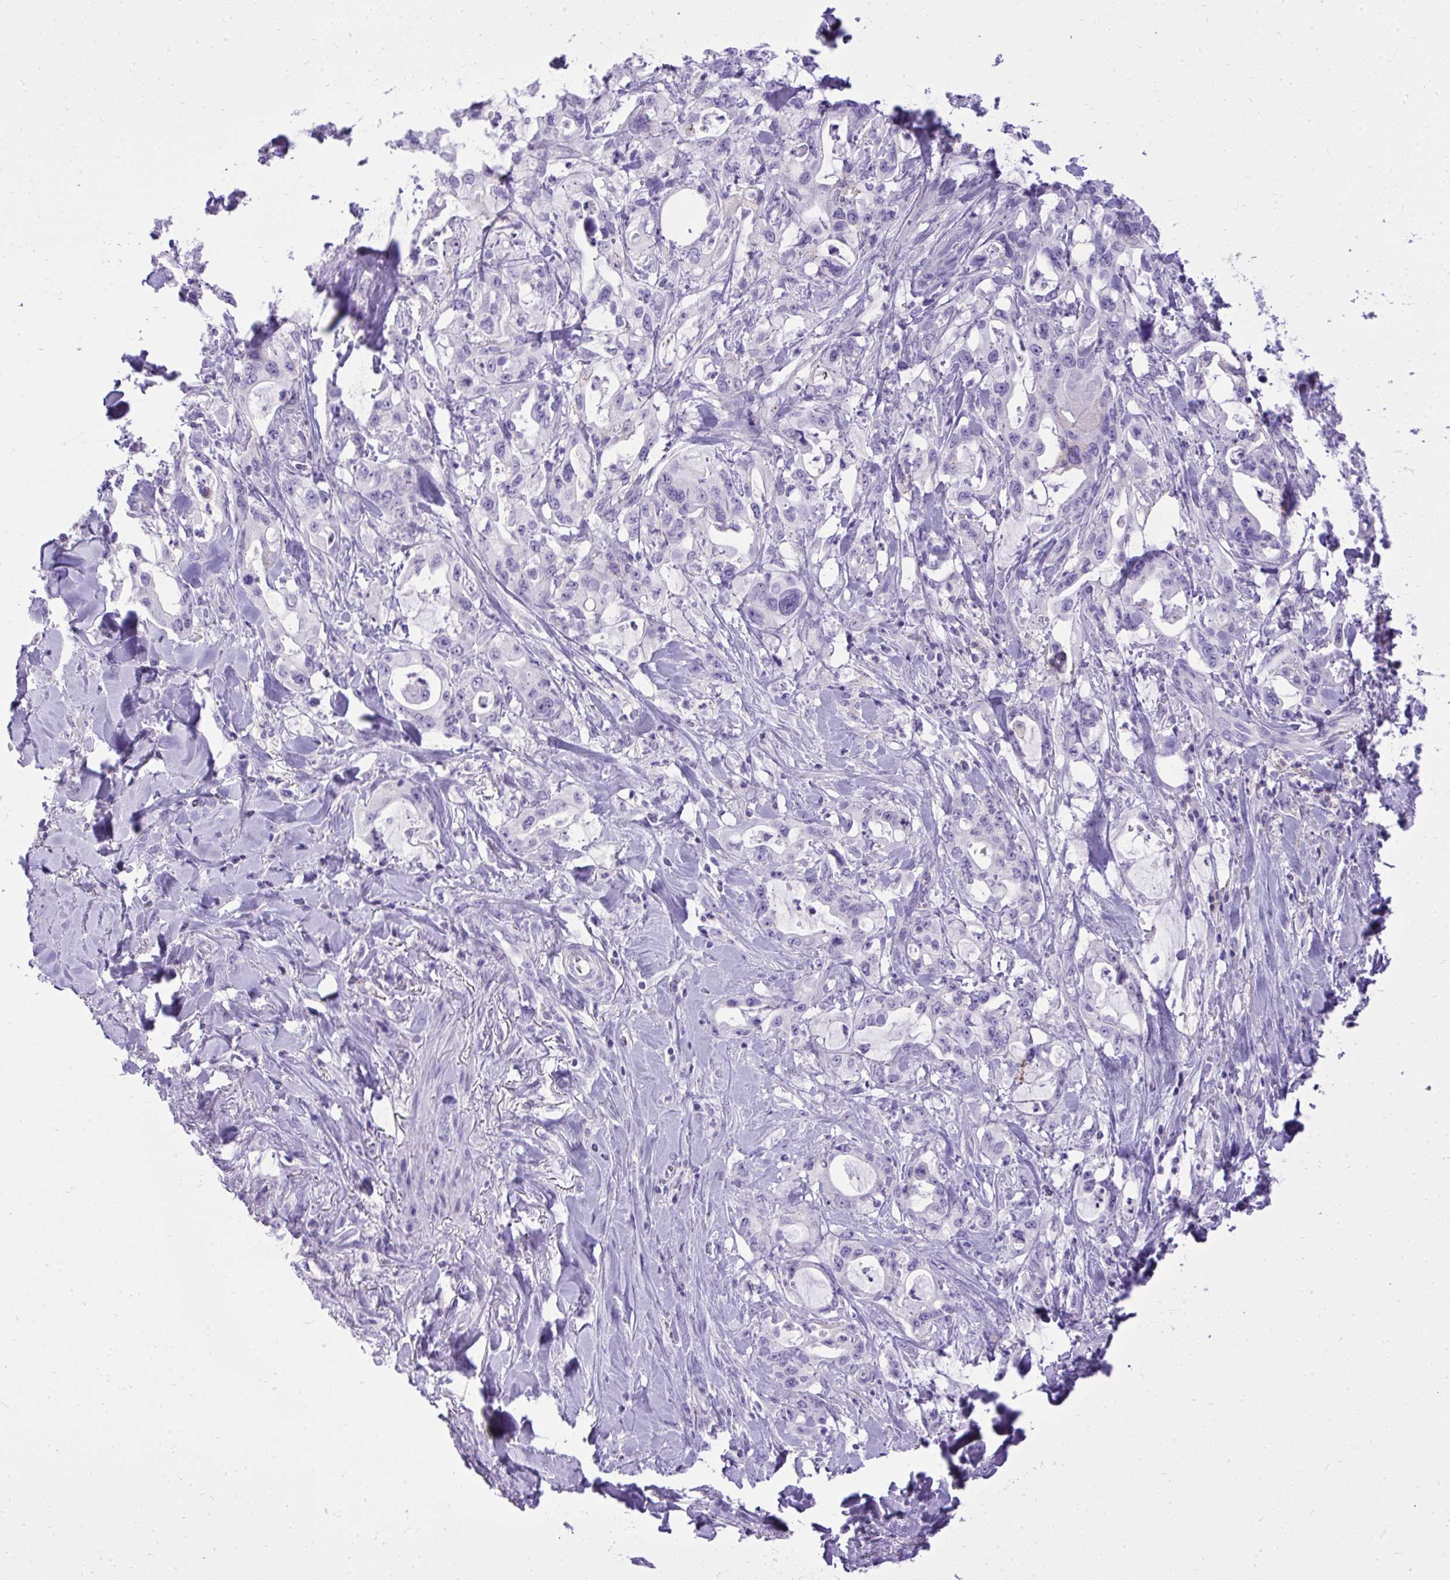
{"staining": {"intensity": "negative", "quantity": "none", "location": "none"}, "tissue": "pancreatic cancer", "cell_type": "Tumor cells", "image_type": "cancer", "snomed": [{"axis": "morphology", "description": "Adenocarcinoma, NOS"}, {"axis": "topography", "description": "Pancreas"}], "caption": "IHC image of pancreatic cancer stained for a protein (brown), which demonstrates no positivity in tumor cells.", "gene": "ST6GALNAC3", "patient": {"sex": "female", "age": 61}}